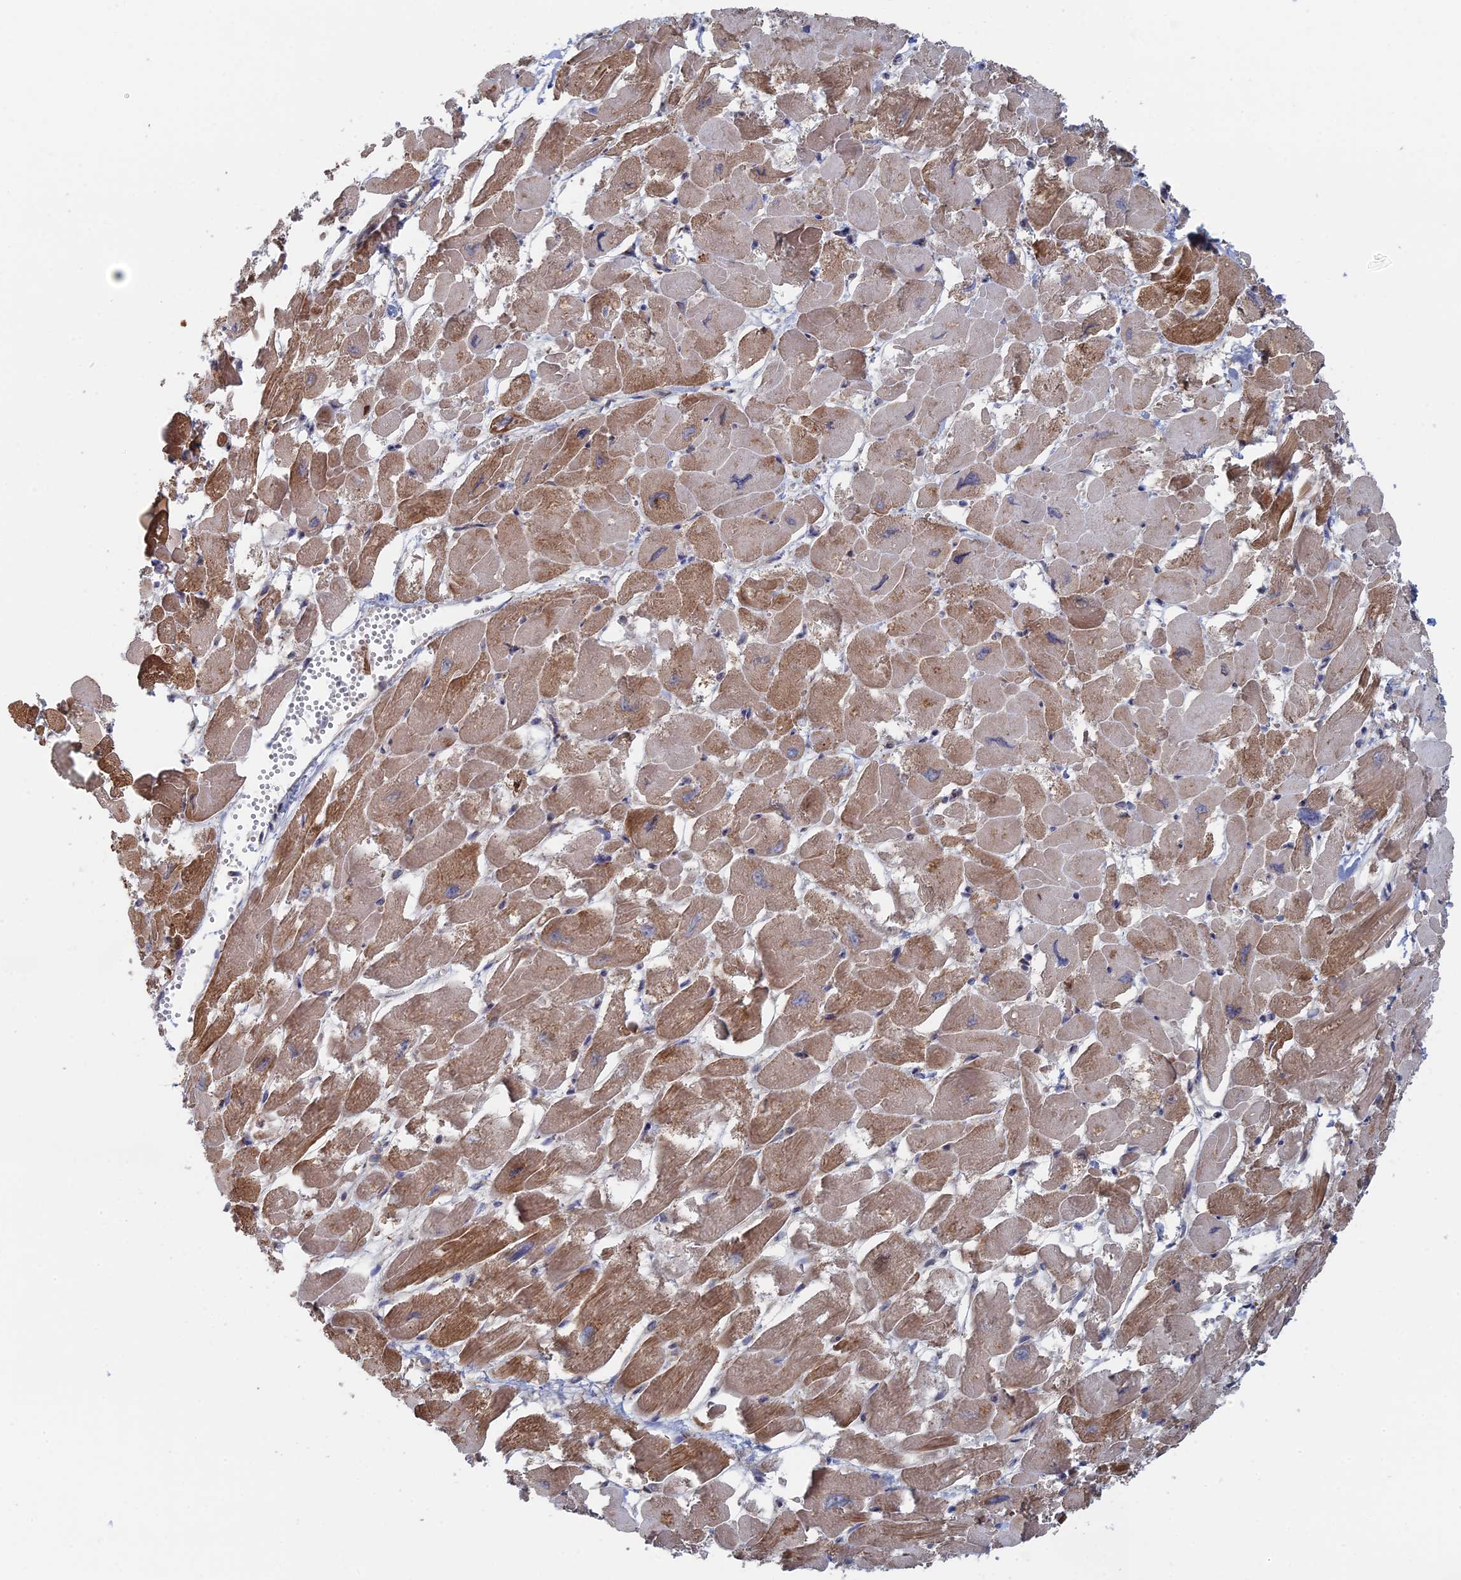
{"staining": {"intensity": "strong", "quantity": "25%-75%", "location": "cytoplasmic/membranous"}, "tissue": "heart muscle", "cell_type": "Cardiomyocytes", "image_type": "normal", "snomed": [{"axis": "morphology", "description": "Normal tissue, NOS"}, {"axis": "topography", "description": "Heart"}], "caption": "Protein expression analysis of unremarkable heart muscle reveals strong cytoplasmic/membranous staining in approximately 25%-75% of cardiomyocytes. Ihc stains the protein of interest in brown and the nuclei are stained blue.", "gene": "BPIFB6", "patient": {"sex": "male", "age": 54}}